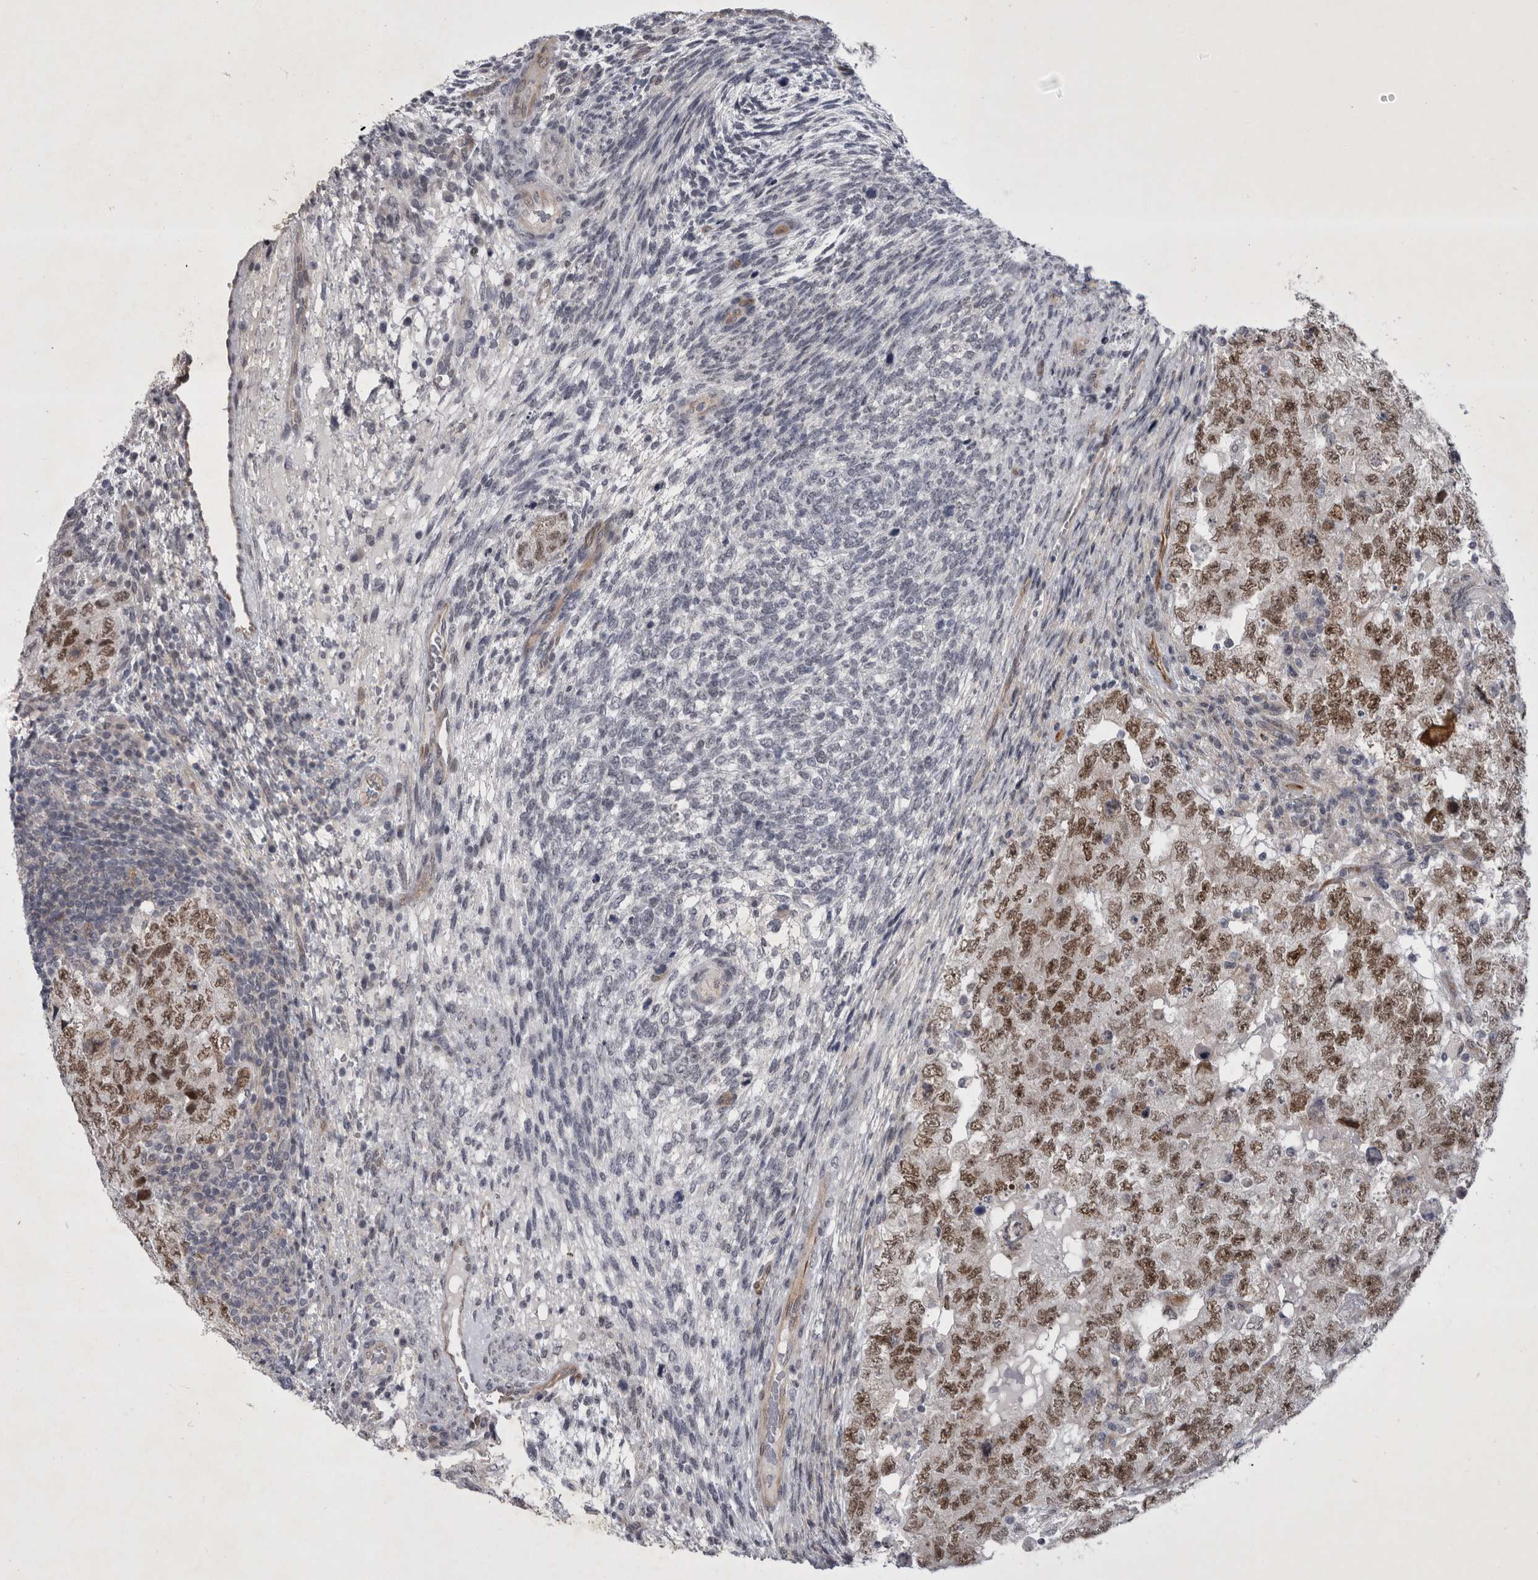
{"staining": {"intensity": "moderate", "quantity": ">75%", "location": "nuclear"}, "tissue": "testis cancer", "cell_type": "Tumor cells", "image_type": "cancer", "snomed": [{"axis": "morphology", "description": "Carcinoma, Embryonal, NOS"}, {"axis": "topography", "description": "Testis"}], "caption": "An immunohistochemistry (IHC) photomicrograph of neoplastic tissue is shown. Protein staining in brown shows moderate nuclear positivity in testis cancer within tumor cells.", "gene": "PARP11", "patient": {"sex": "male", "age": 36}}